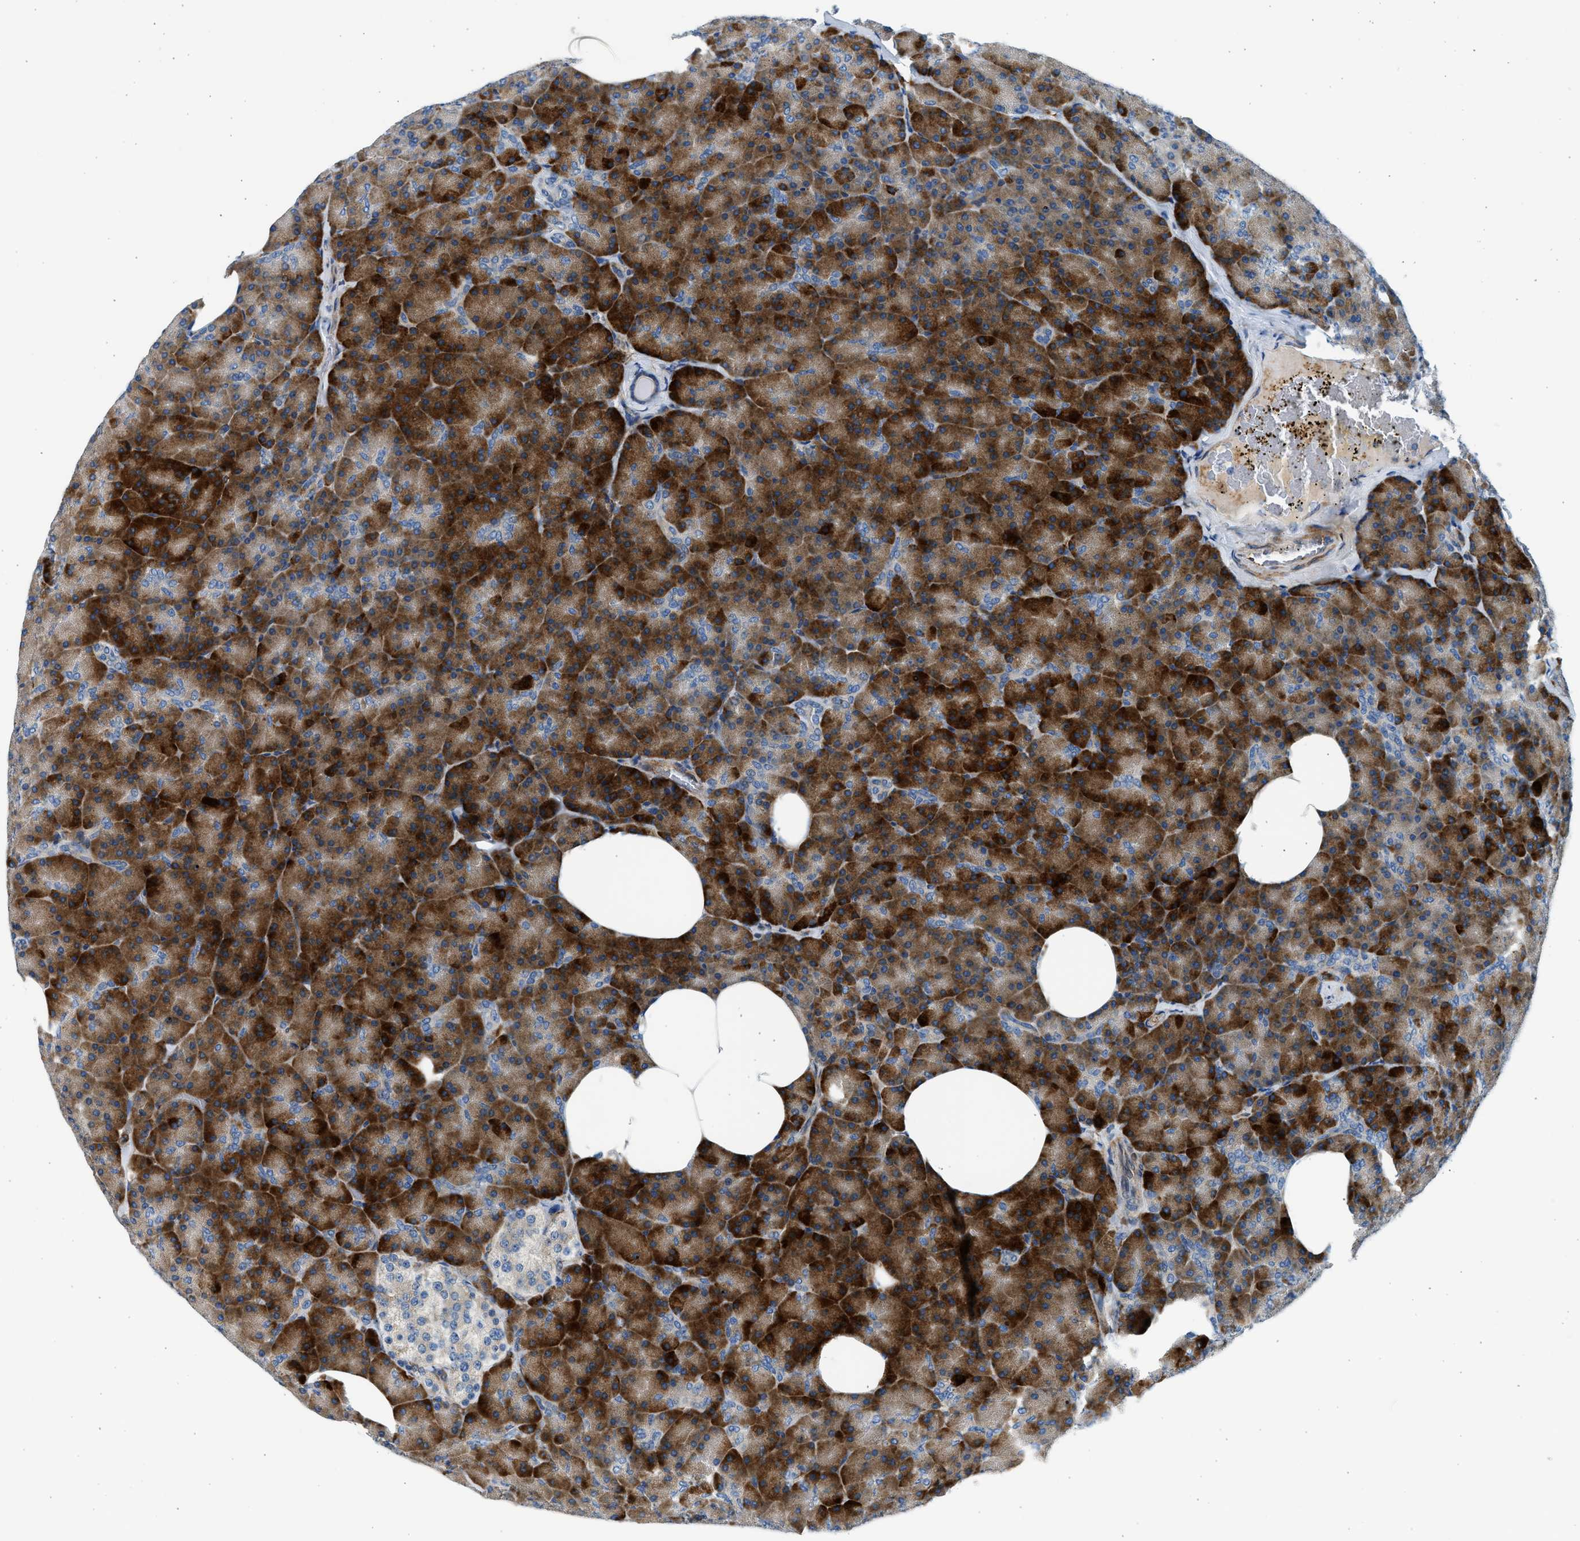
{"staining": {"intensity": "strong", "quantity": ">75%", "location": "cytoplasmic/membranous"}, "tissue": "pancreas", "cell_type": "Exocrine glandular cells", "image_type": "normal", "snomed": [{"axis": "morphology", "description": "Normal tissue, NOS"}, {"axis": "topography", "description": "Pancreas"}], "caption": "A photomicrograph showing strong cytoplasmic/membranous staining in approximately >75% of exocrine glandular cells in benign pancreas, as visualized by brown immunohistochemical staining.", "gene": "CNTN6", "patient": {"sex": "female", "age": 35}}